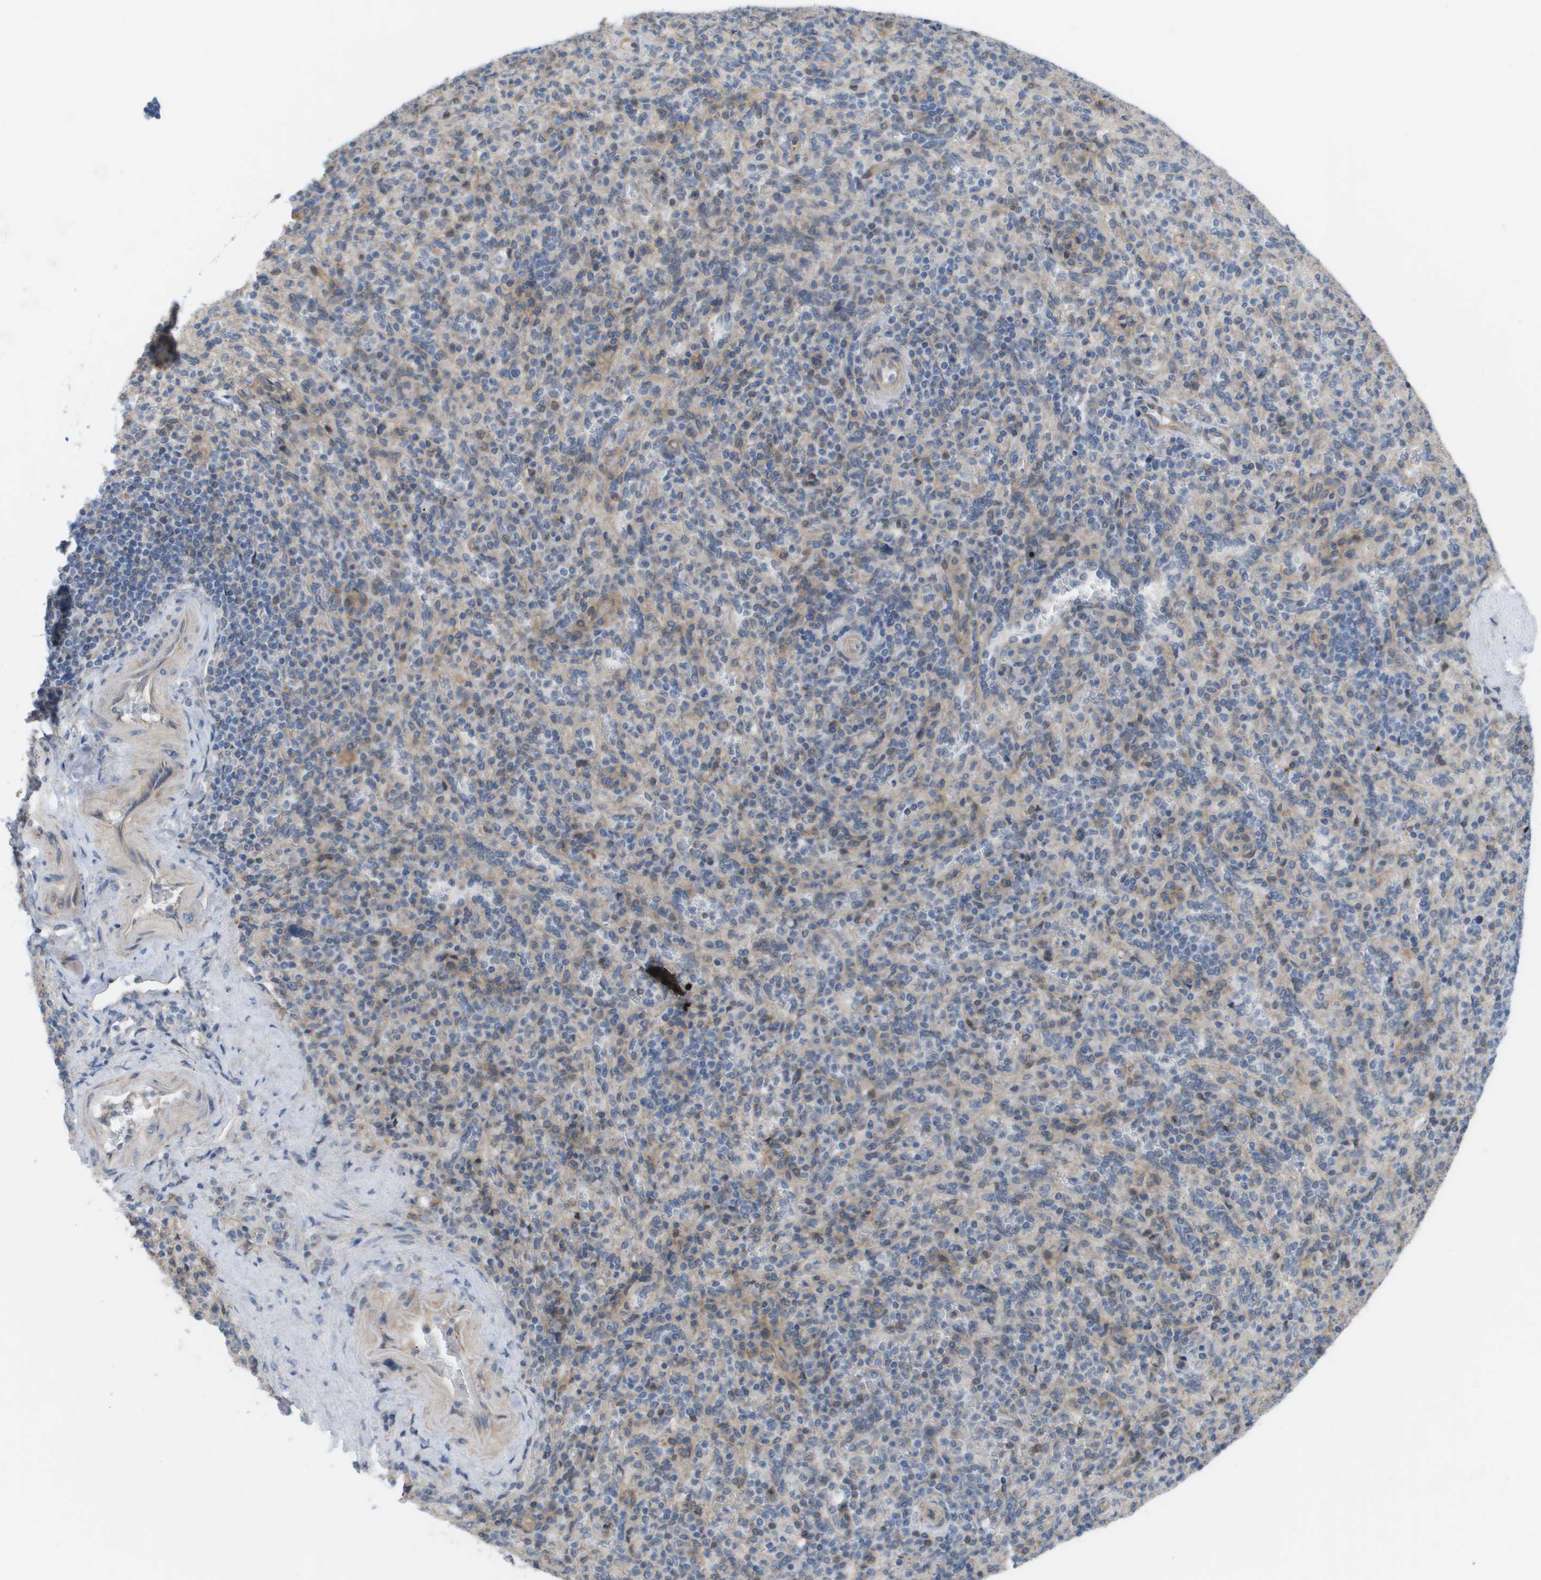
{"staining": {"intensity": "weak", "quantity": "25%-75%", "location": "cytoplasmic/membranous"}, "tissue": "spleen", "cell_type": "Cells in red pulp", "image_type": "normal", "snomed": [{"axis": "morphology", "description": "Normal tissue, NOS"}, {"axis": "topography", "description": "Spleen"}], "caption": "Immunohistochemical staining of benign spleen displays low levels of weak cytoplasmic/membranous staining in approximately 25%-75% of cells in red pulp. Nuclei are stained in blue.", "gene": "MTARC2", "patient": {"sex": "male", "age": 36}}